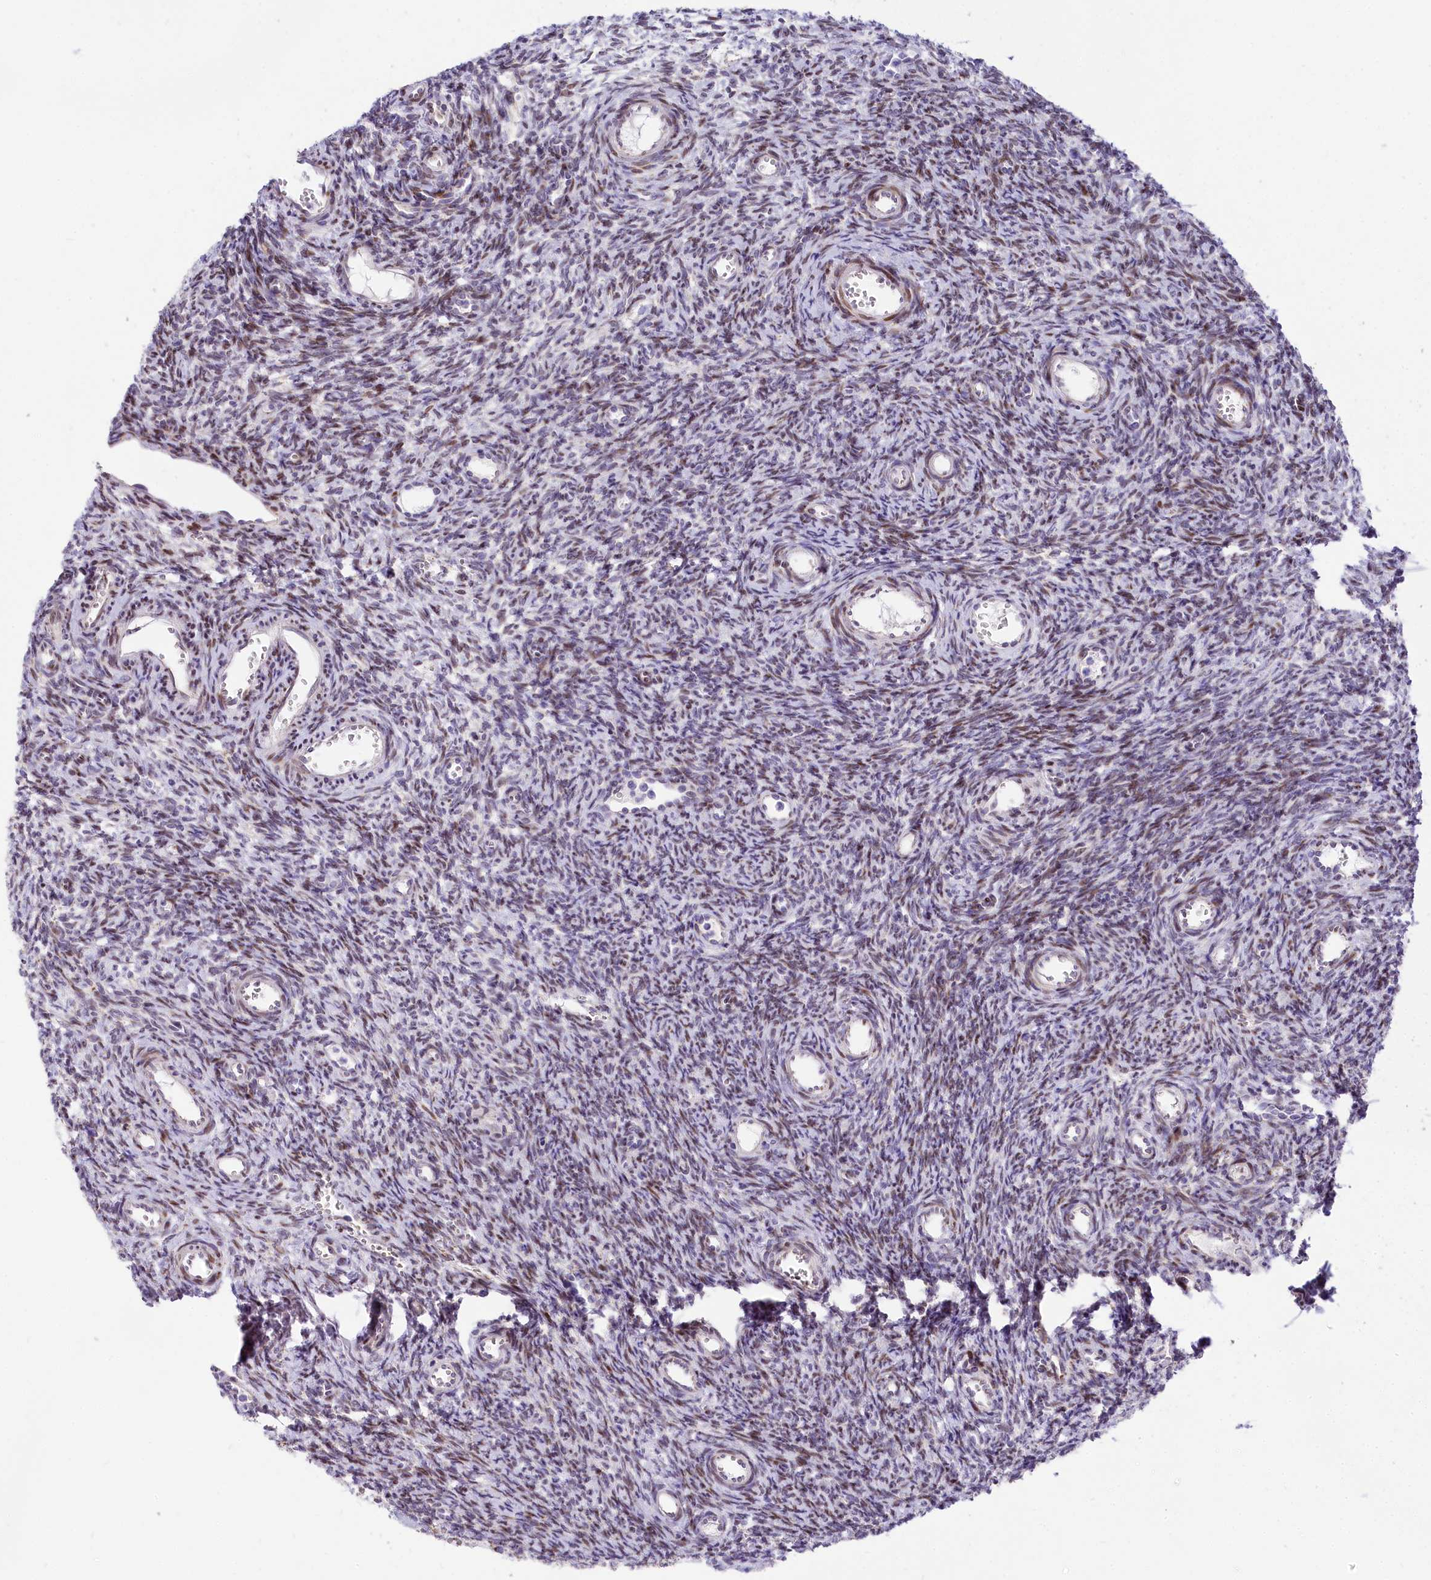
{"staining": {"intensity": "weak", "quantity": "25%-75%", "location": "nuclear"}, "tissue": "ovary", "cell_type": "Ovarian stroma cells", "image_type": "normal", "snomed": [{"axis": "morphology", "description": "Normal tissue, NOS"}, {"axis": "topography", "description": "Ovary"}], "caption": "Brown immunohistochemical staining in normal human ovary displays weak nuclear staining in about 25%-75% of ovarian stroma cells. (Brightfield microscopy of DAB IHC at high magnification).", "gene": "PPIP5K2", "patient": {"sex": "female", "age": 39}}